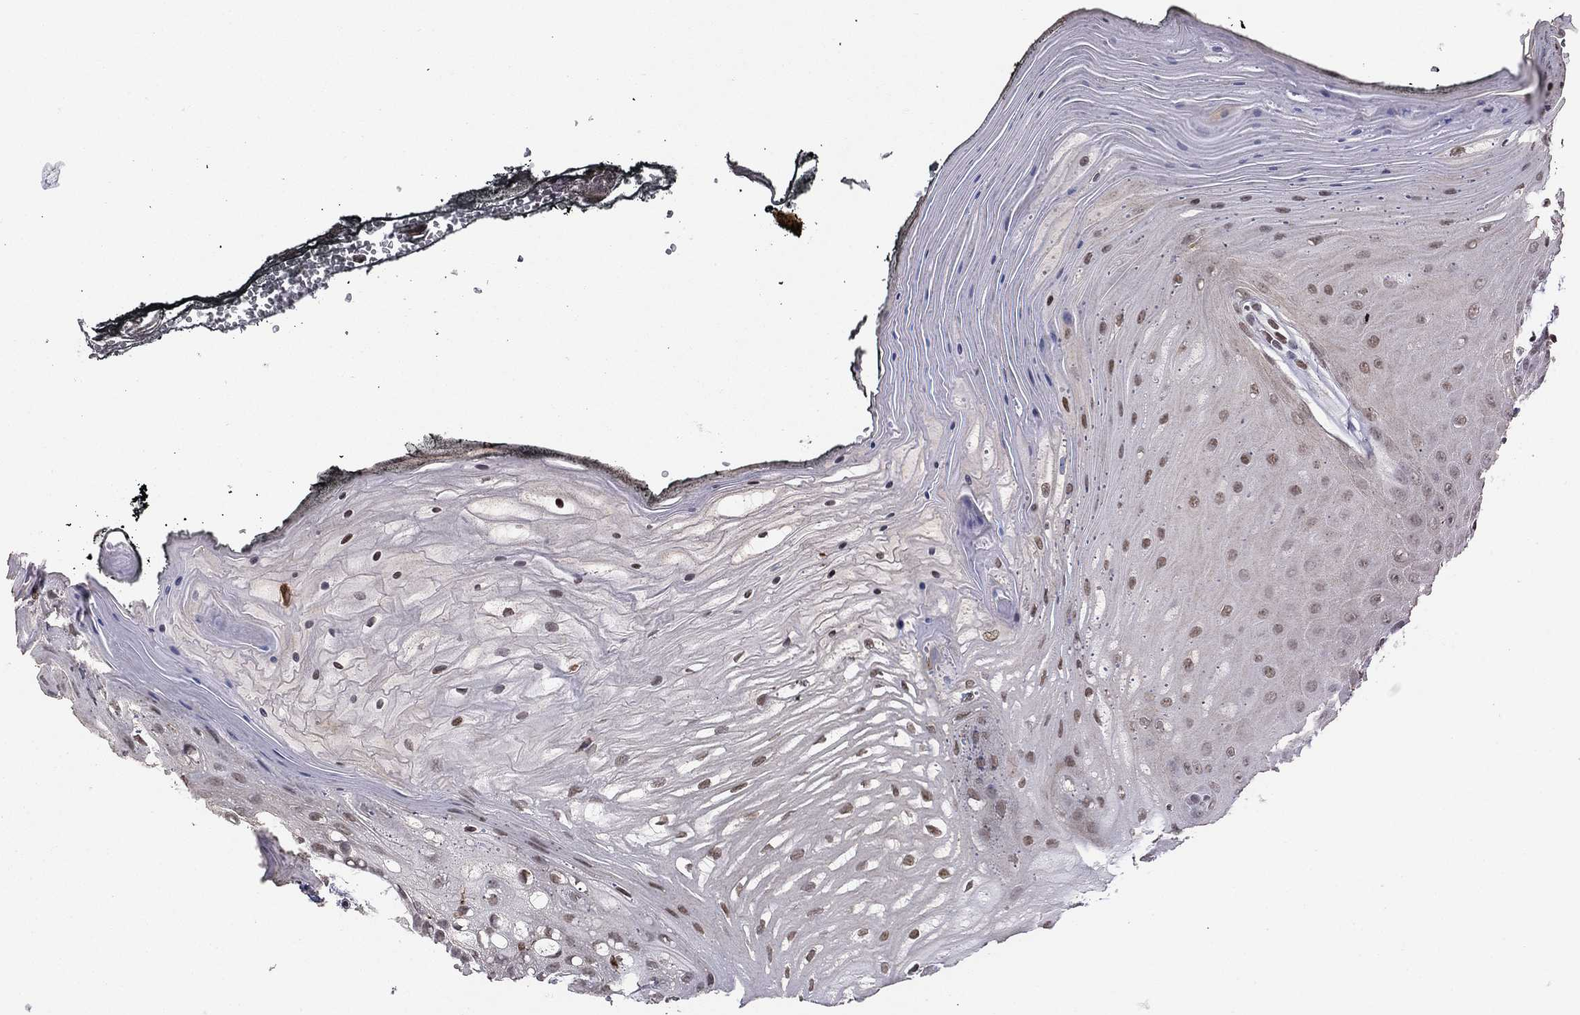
{"staining": {"intensity": "weak", "quantity": "<25%", "location": "nuclear"}, "tissue": "oral mucosa", "cell_type": "Squamous epithelial cells", "image_type": "normal", "snomed": [{"axis": "morphology", "description": "Normal tissue, NOS"}, {"axis": "morphology", "description": "Squamous cell carcinoma, NOS"}, {"axis": "topography", "description": "Oral tissue"}, {"axis": "topography", "description": "Head-Neck"}], "caption": "A high-resolution histopathology image shows IHC staining of normal oral mucosa, which displays no significant staining in squamous epithelial cells. Nuclei are stained in blue.", "gene": "GRIA3", "patient": {"sex": "male", "age": 65}}